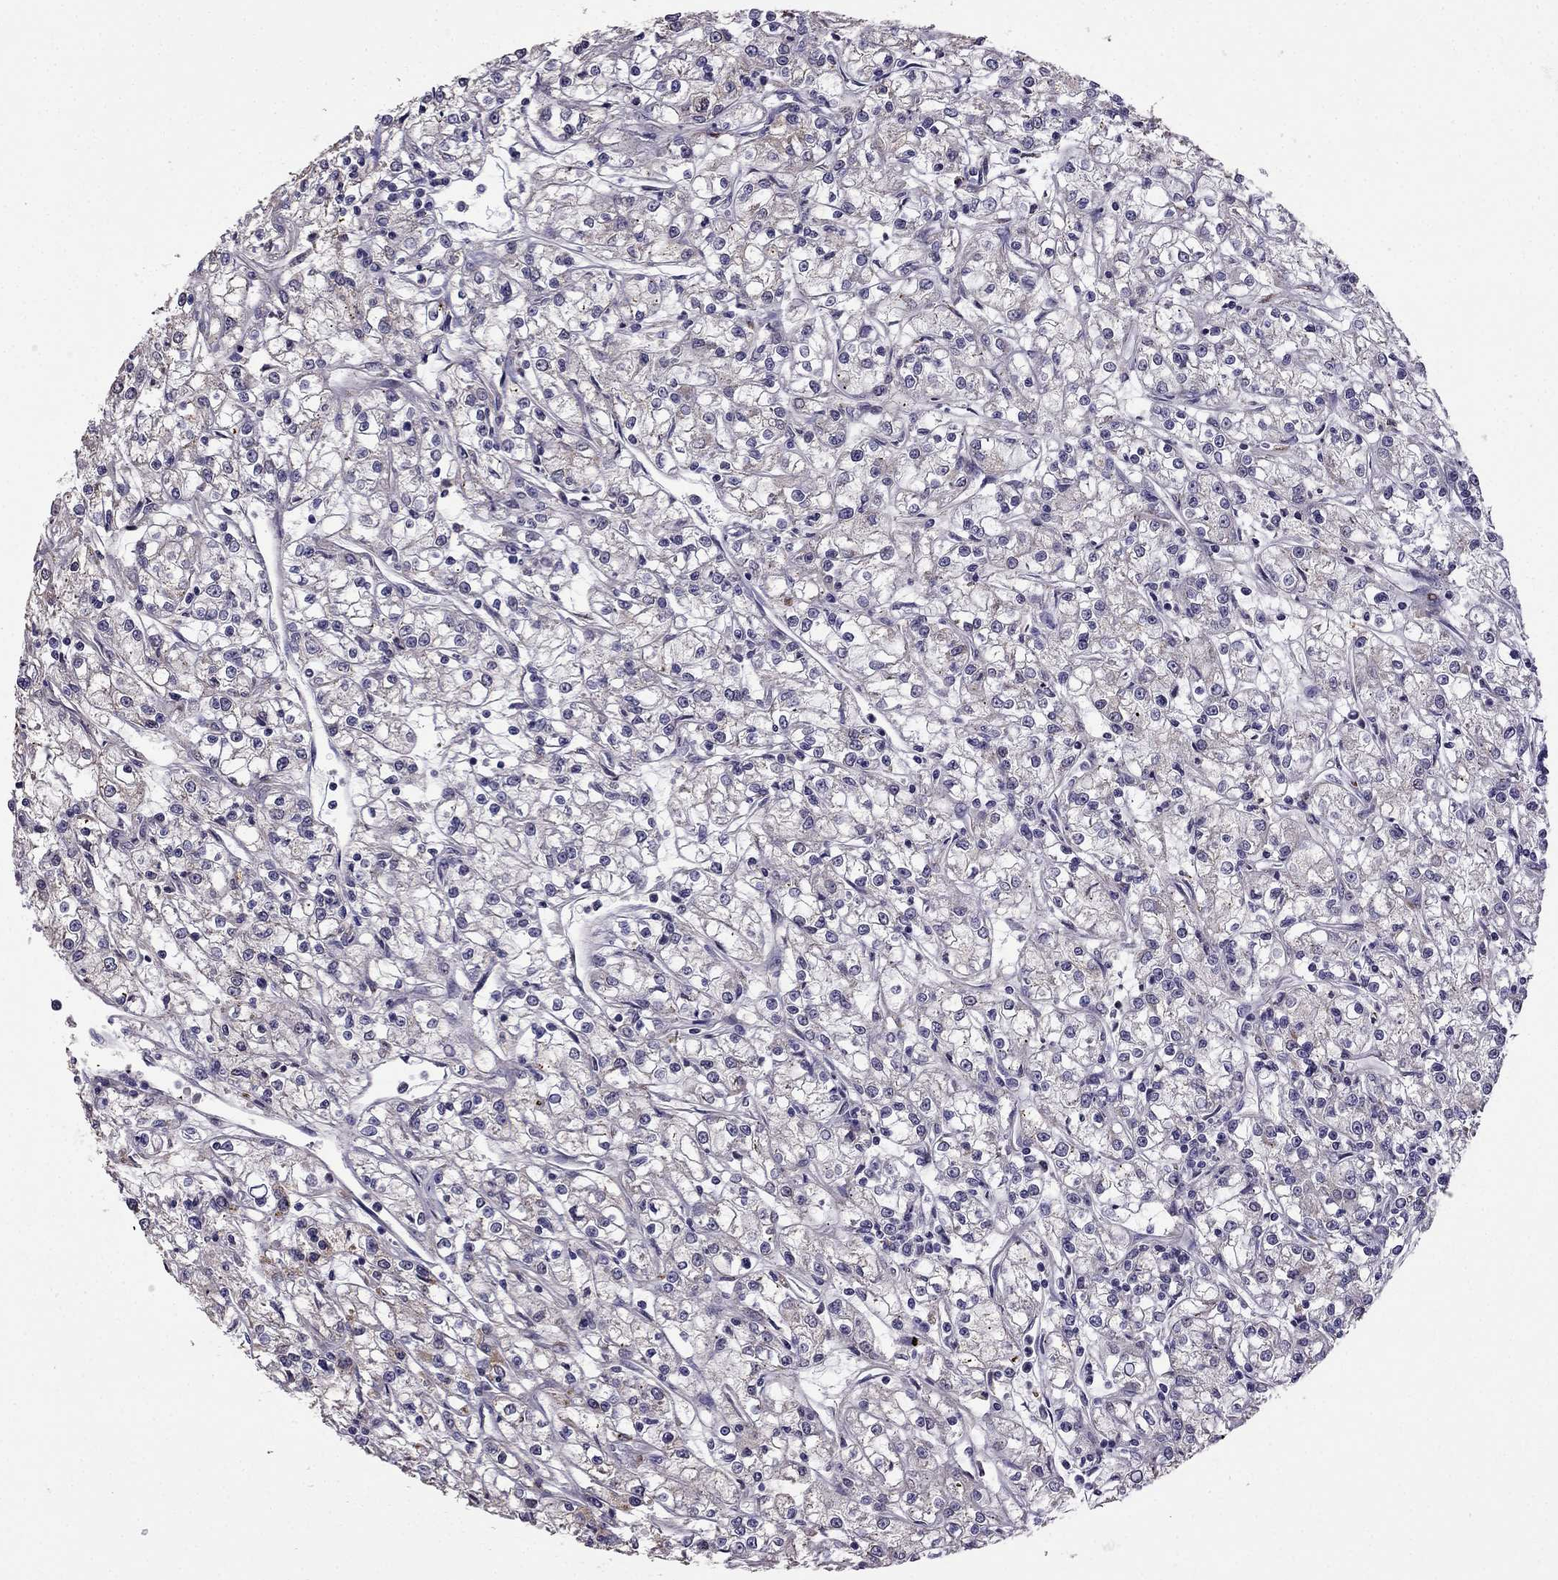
{"staining": {"intensity": "negative", "quantity": "none", "location": "none"}, "tissue": "renal cancer", "cell_type": "Tumor cells", "image_type": "cancer", "snomed": [{"axis": "morphology", "description": "Adenocarcinoma, NOS"}, {"axis": "topography", "description": "Kidney"}], "caption": "This micrograph is of renal adenocarcinoma stained with immunohistochemistry to label a protein in brown with the nuclei are counter-stained blue. There is no staining in tumor cells.", "gene": "CDH9", "patient": {"sex": "female", "age": 59}}